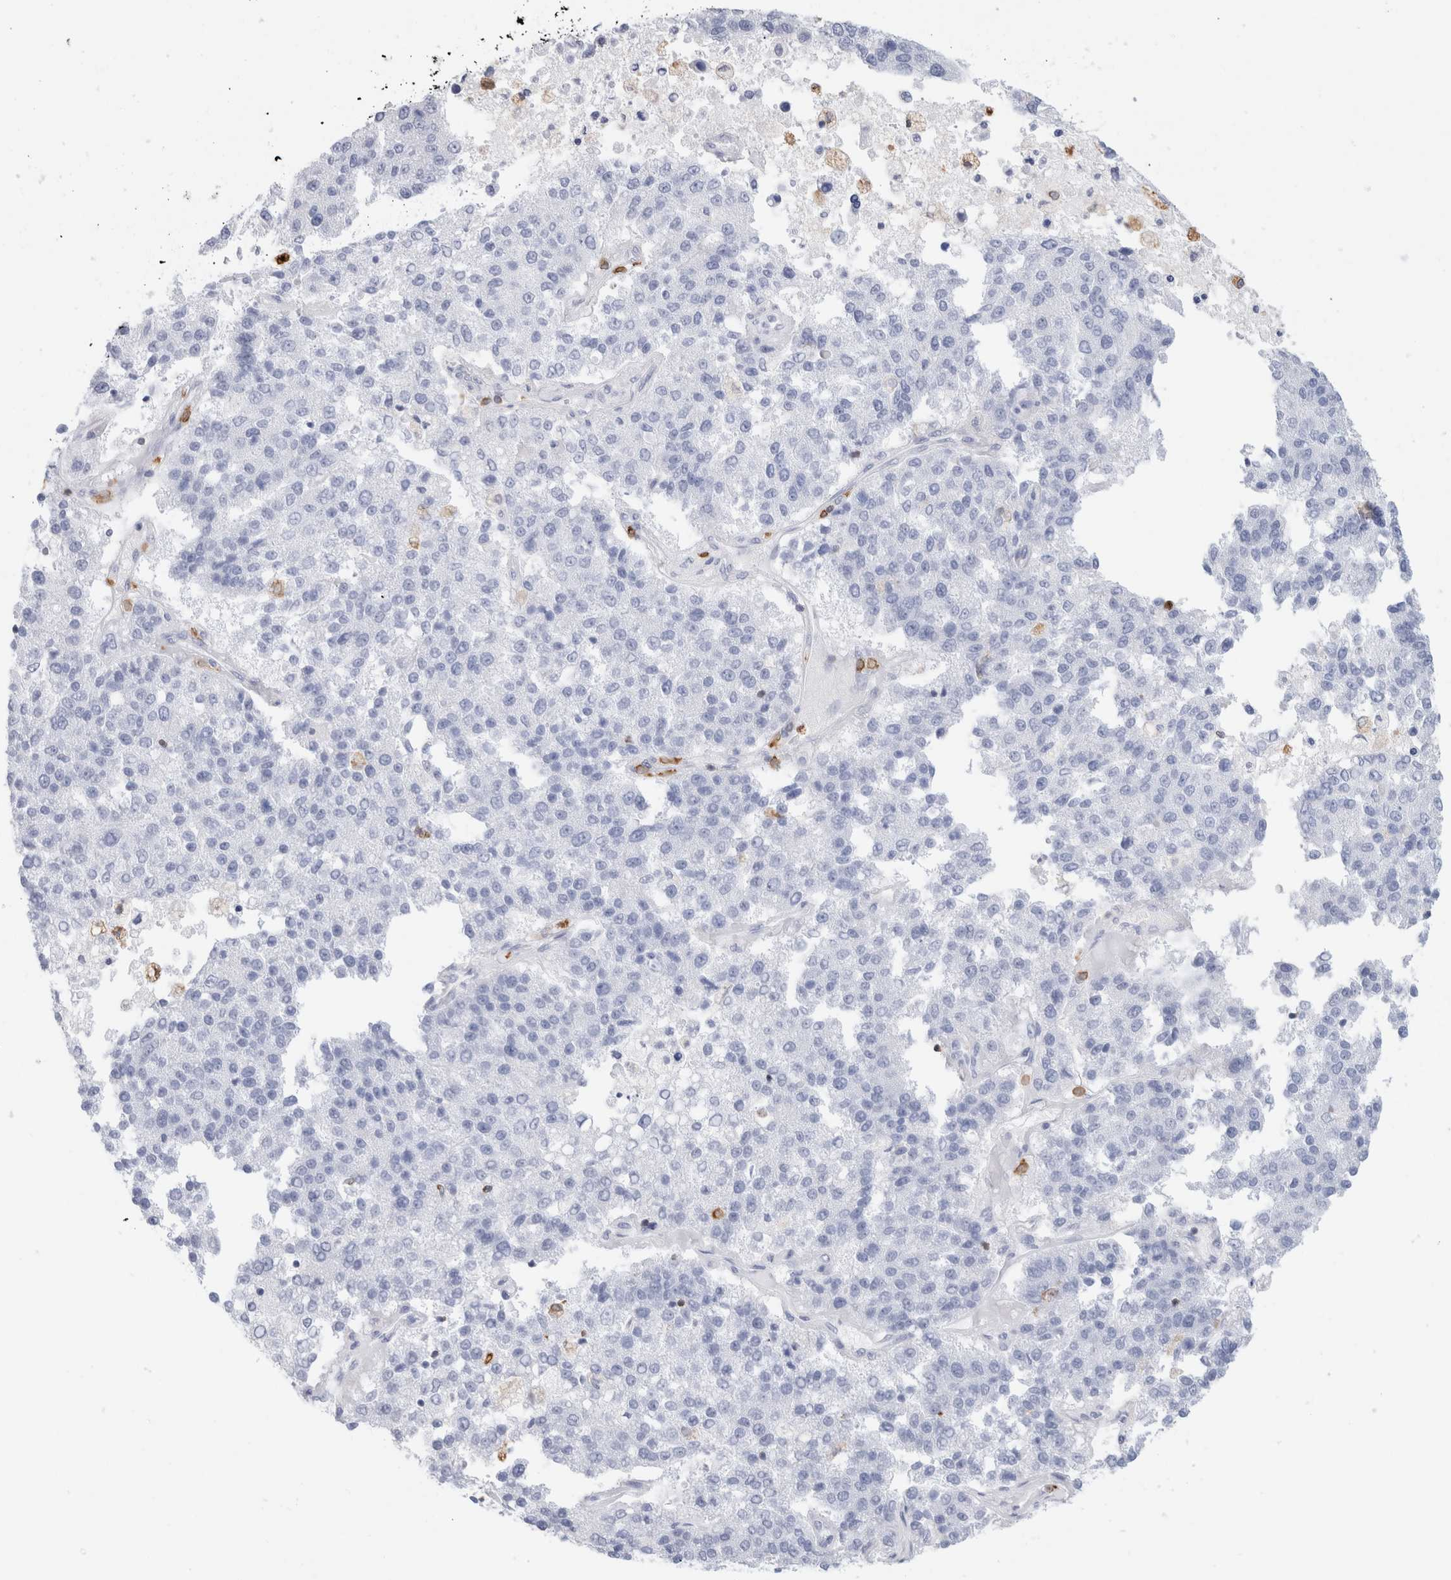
{"staining": {"intensity": "negative", "quantity": "none", "location": "none"}, "tissue": "pancreatic cancer", "cell_type": "Tumor cells", "image_type": "cancer", "snomed": [{"axis": "morphology", "description": "Adenocarcinoma, NOS"}, {"axis": "topography", "description": "Pancreas"}], "caption": "IHC photomicrograph of human pancreatic cancer stained for a protein (brown), which demonstrates no positivity in tumor cells.", "gene": "ALOX5AP", "patient": {"sex": "female", "age": 61}}